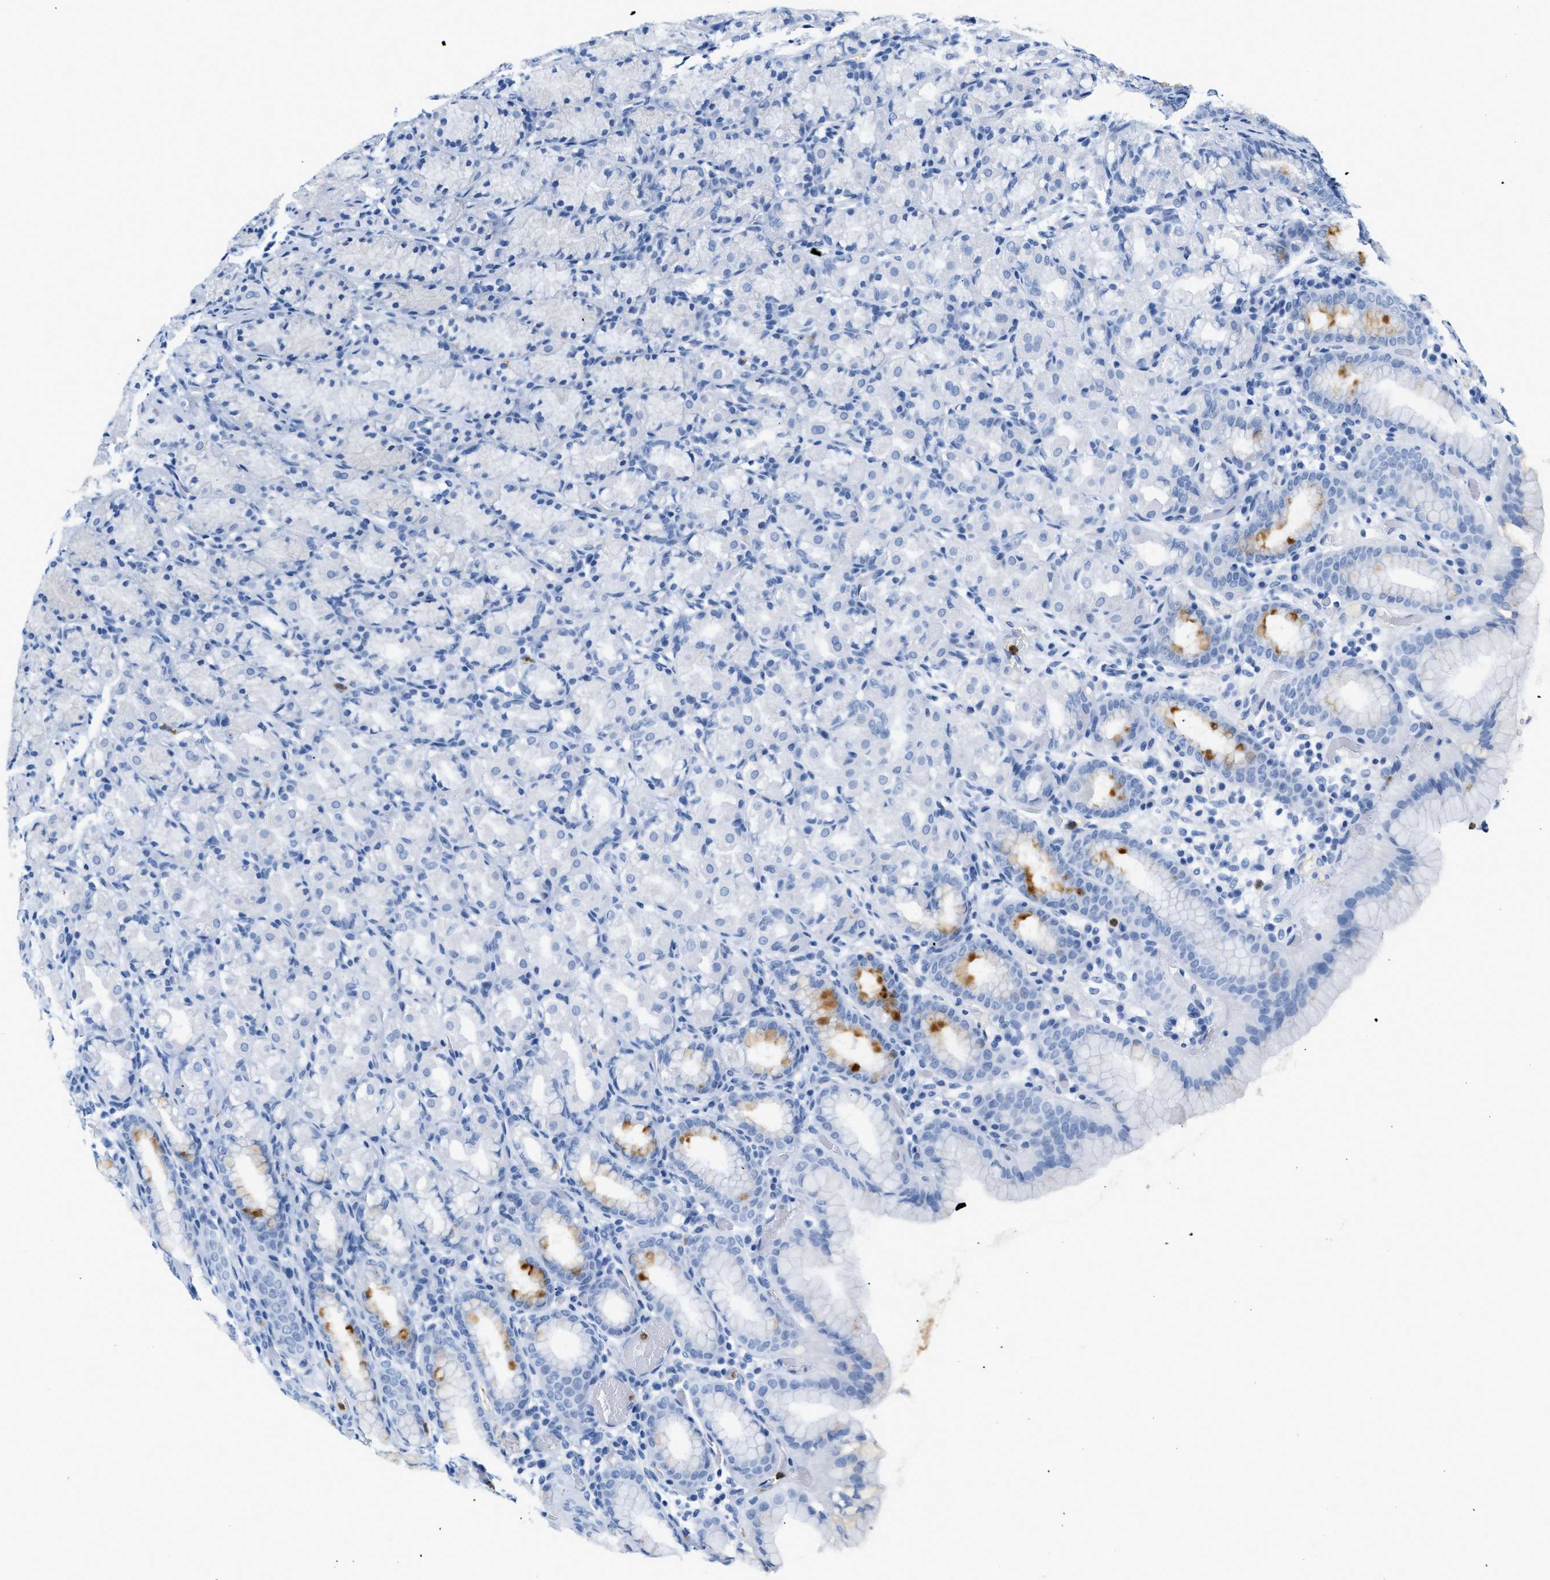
{"staining": {"intensity": "moderate", "quantity": "<25%", "location": "cytoplasmic/membranous"}, "tissue": "stomach", "cell_type": "Glandular cells", "image_type": "normal", "snomed": [{"axis": "morphology", "description": "Normal tissue, NOS"}, {"axis": "topography", "description": "Stomach, upper"}], "caption": "Immunohistochemistry of benign human stomach shows low levels of moderate cytoplasmic/membranous expression in about <25% of glandular cells. The staining was performed using DAB, with brown indicating positive protein expression. Nuclei are stained blue with hematoxylin.", "gene": "LCN2", "patient": {"sex": "male", "age": 68}}